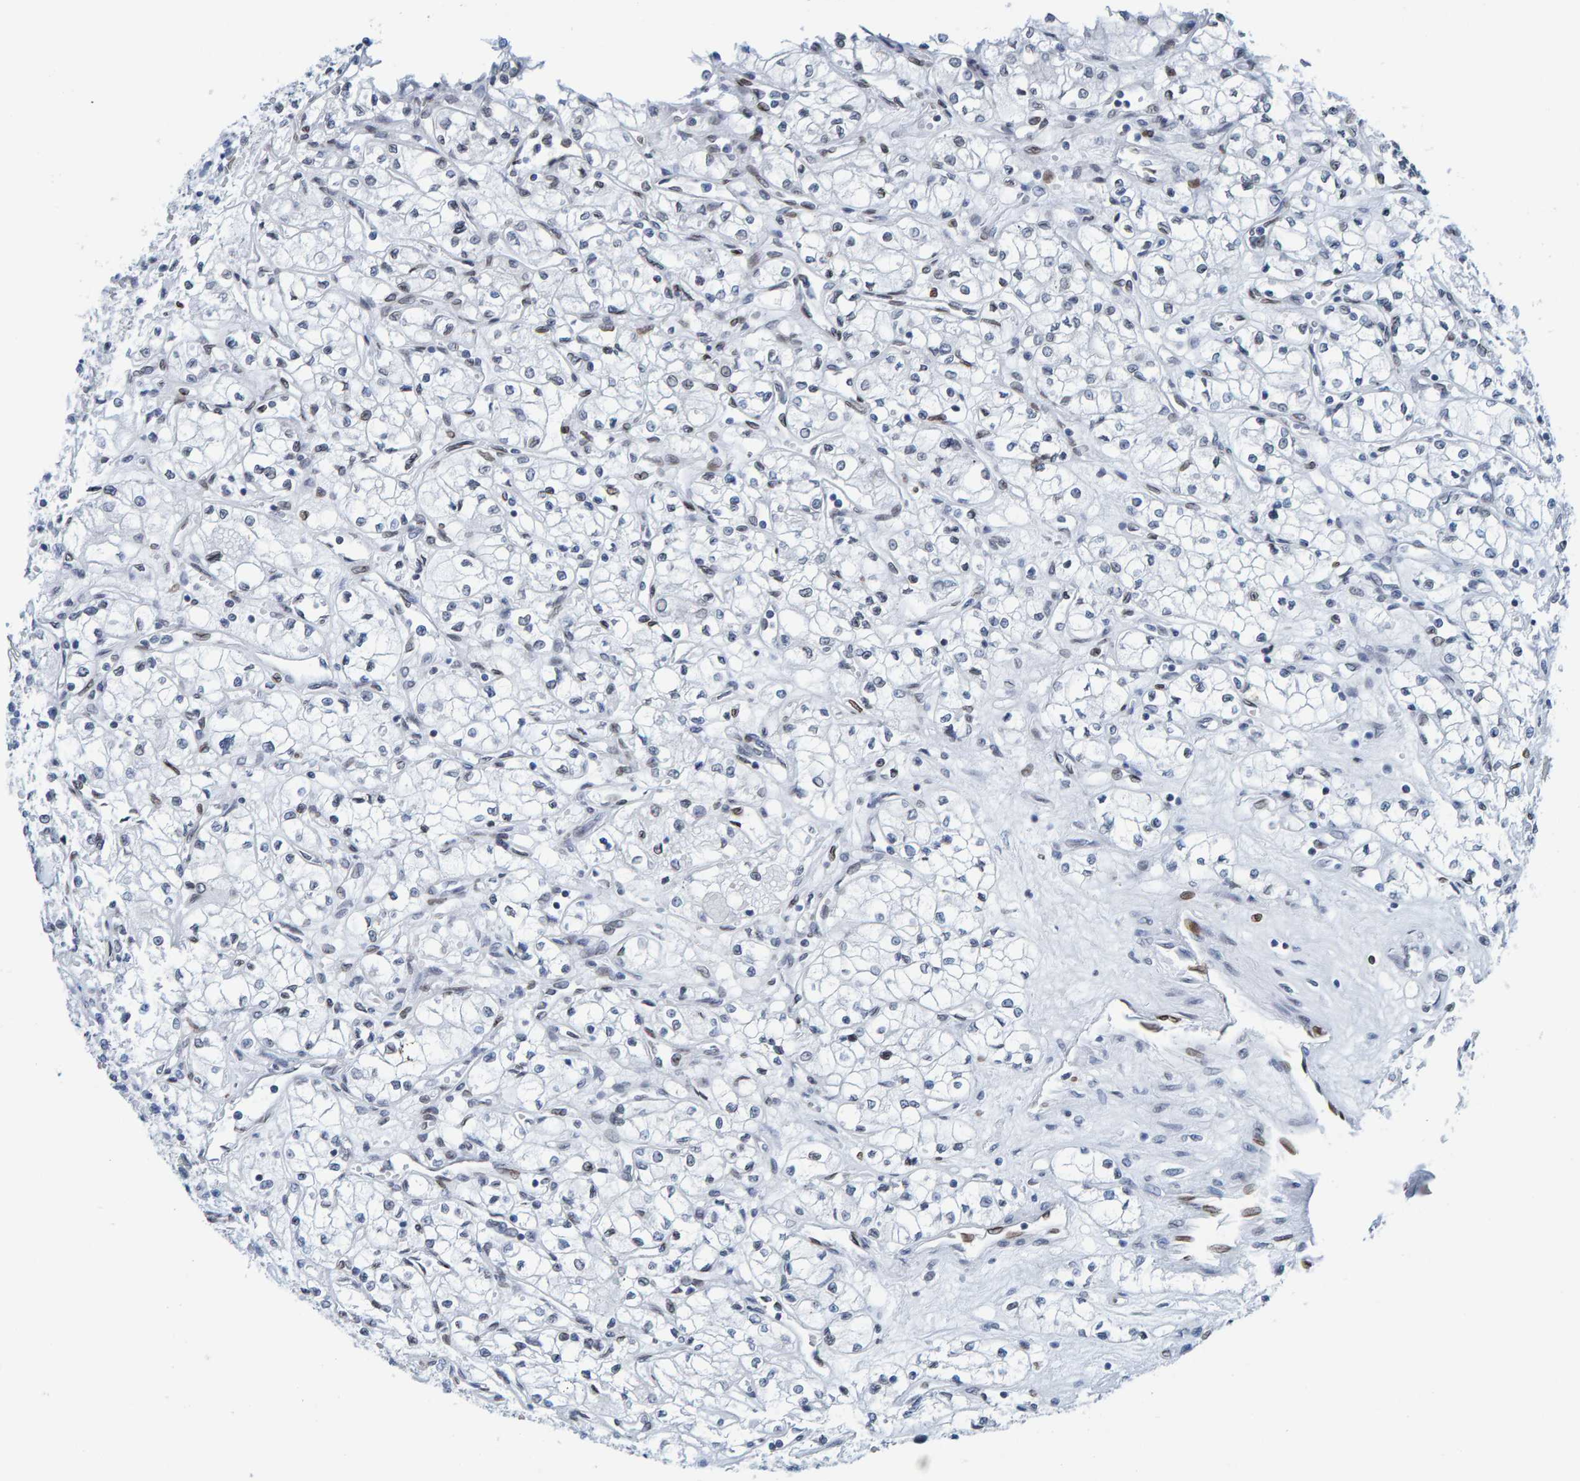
{"staining": {"intensity": "negative", "quantity": "none", "location": "none"}, "tissue": "renal cancer", "cell_type": "Tumor cells", "image_type": "cancer", "snomed": [{"axis": "morphology", "description": "Normal tissue, NOS"}, {"axis": "morphology", "description": "Adenocarcinoma, NOS"}, {"axis": "topography", "description": "Kidney"}], "caption": "A high-resolution image shows immunohistochemistry staining of renal cancer (adenocarcinoma), which displays no significant expression in tumor cells. (DAB (3,3'-diaminobenzidine) immunohistochemistry (IHC), high magnification).", "gene": "LMNB2", "patient": {"sex": "male", "age": 59}}